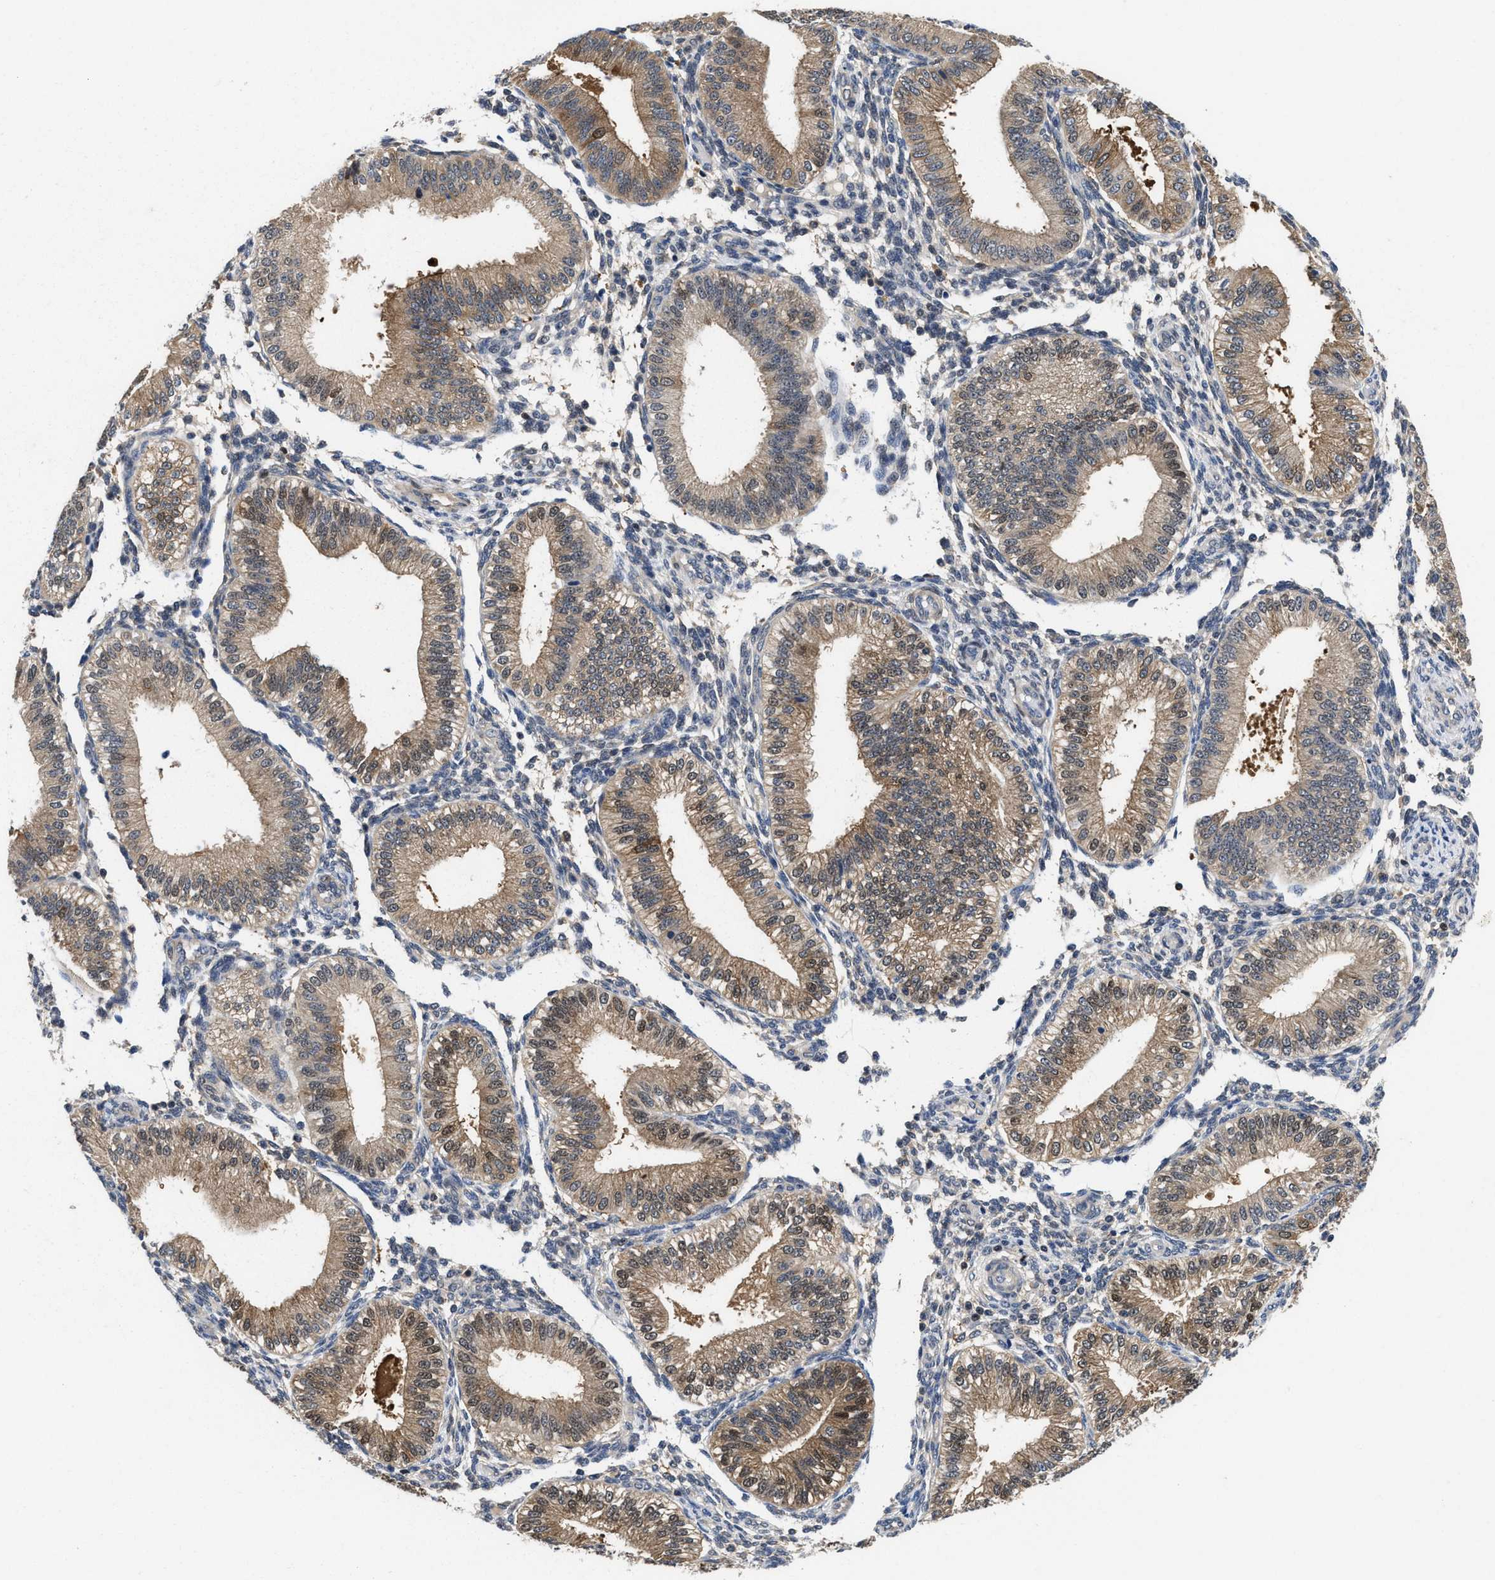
{"staining": {"intensity": "weak", "quantity": "<25%", "location": "nuclear"}, "tissue": "endometrium", "cell_type": "Cells in endometrial stroma", "image_type": "normal", "snomed": [{"axis": "morphology", "description": "Normal tissue, NOS"}, {"axis": "topography", "description": "Endometrium"}], "caption": "Immunohistochemistry photomicrograph of normal human endometrium stained for a protein (brown), which reveals no staining in cells in endometrial stroma. (DAB (3,3'-diaminobenzidine) immunohistochemistry visualized using brightfield microscopy, high magnification).", "gene": "KIF12", "patient": {"sex": "female", "age": 39}}